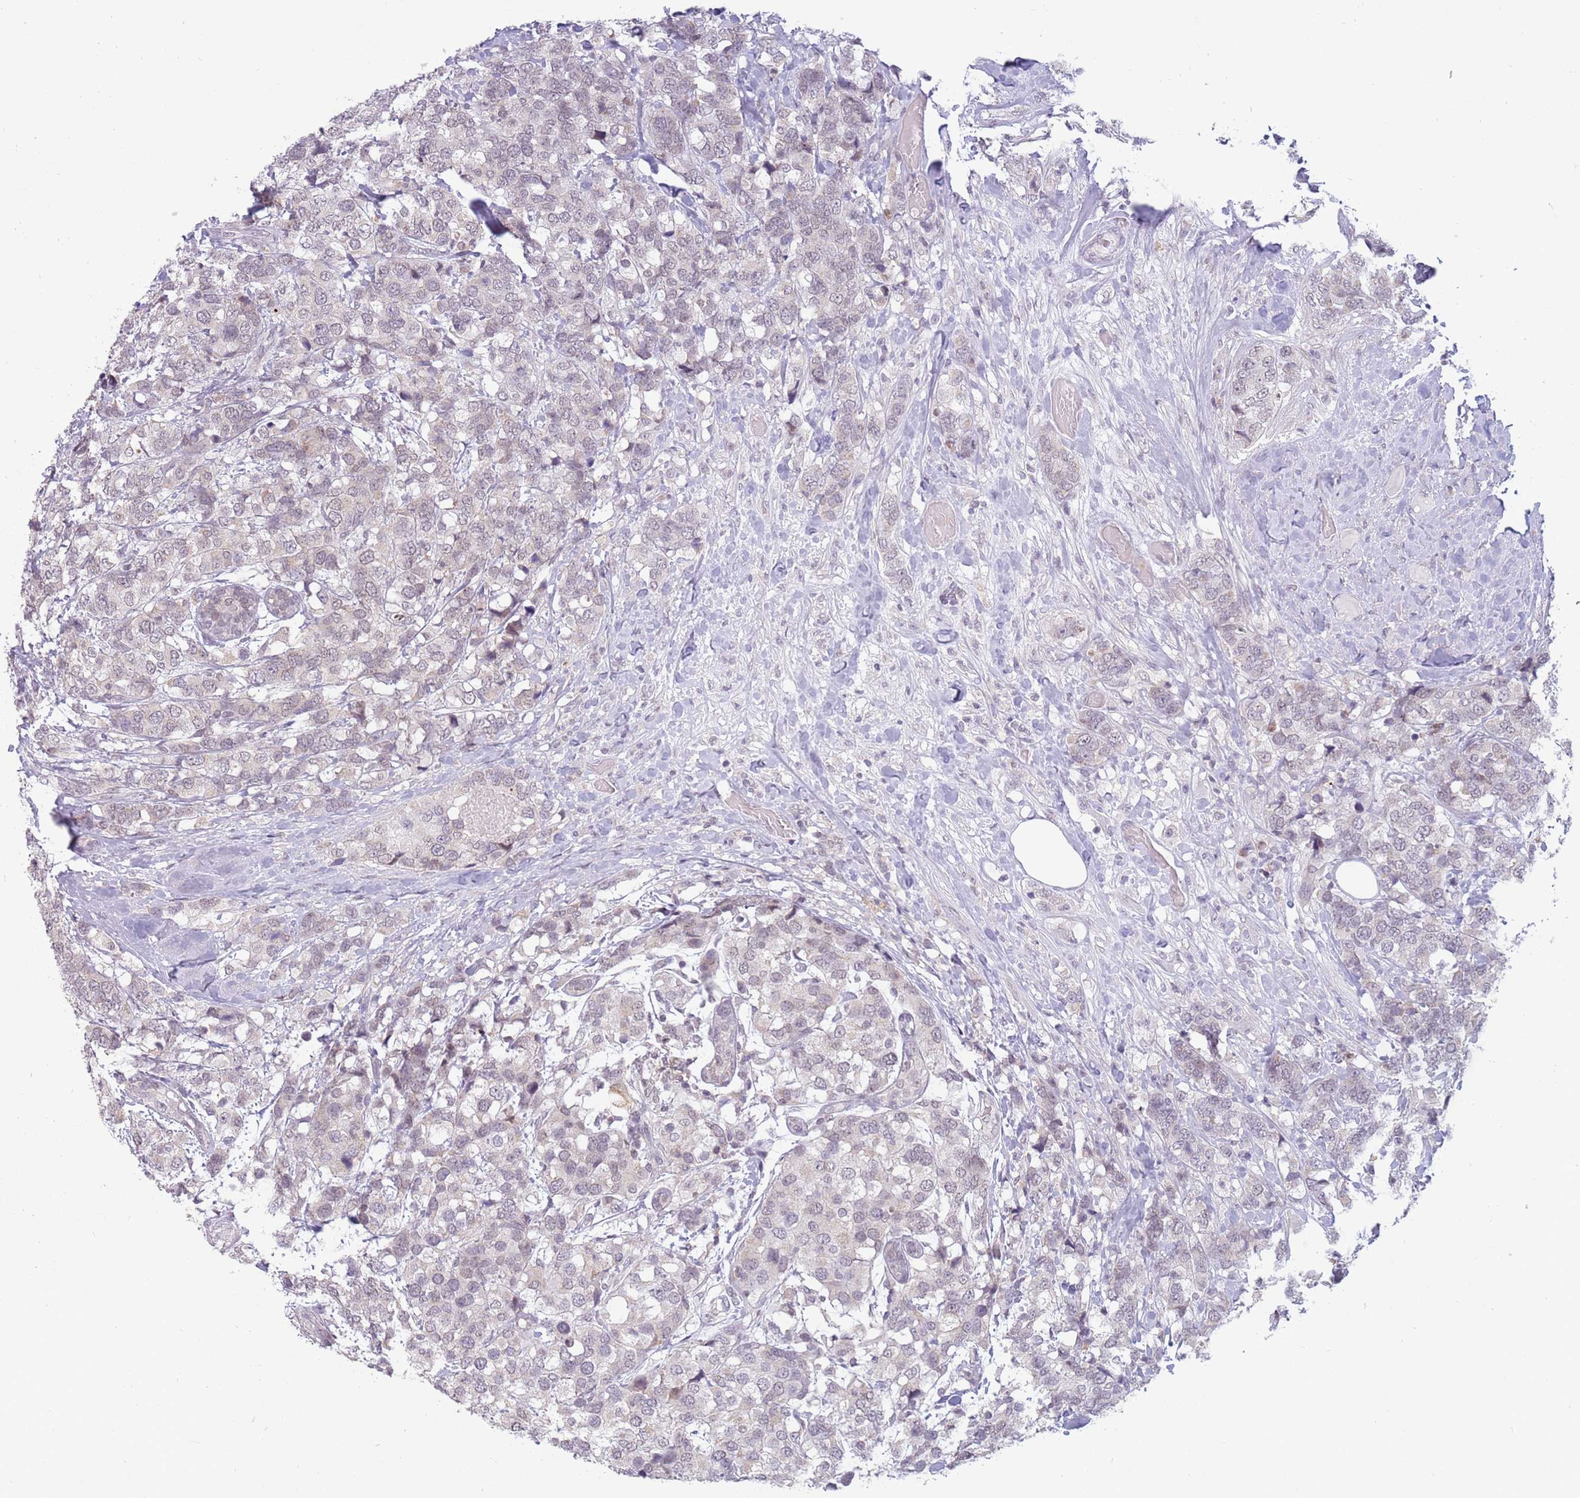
{"staining": {"intensity": "negative", "quantity": "none", "location": "none"}, "tissue": "breast cancer", "cell_type": "Tumor cells", "image_type": "cancer", "snomed": [{"axis": "morphology", "description": "Lobular carcinoma"}, {"axis": "topography", "description": "Breast"}], "caption": "Immunohistochemistry of breast cancer displays no expression in tumor cells. (DAB (3,3'-diaminobenzidine) immunohistochemistry (IHC) visualized using brightfield microscopy, high magnification).", "gene": "ZNF574", "patient": {"sex": "female", "age": 59}}